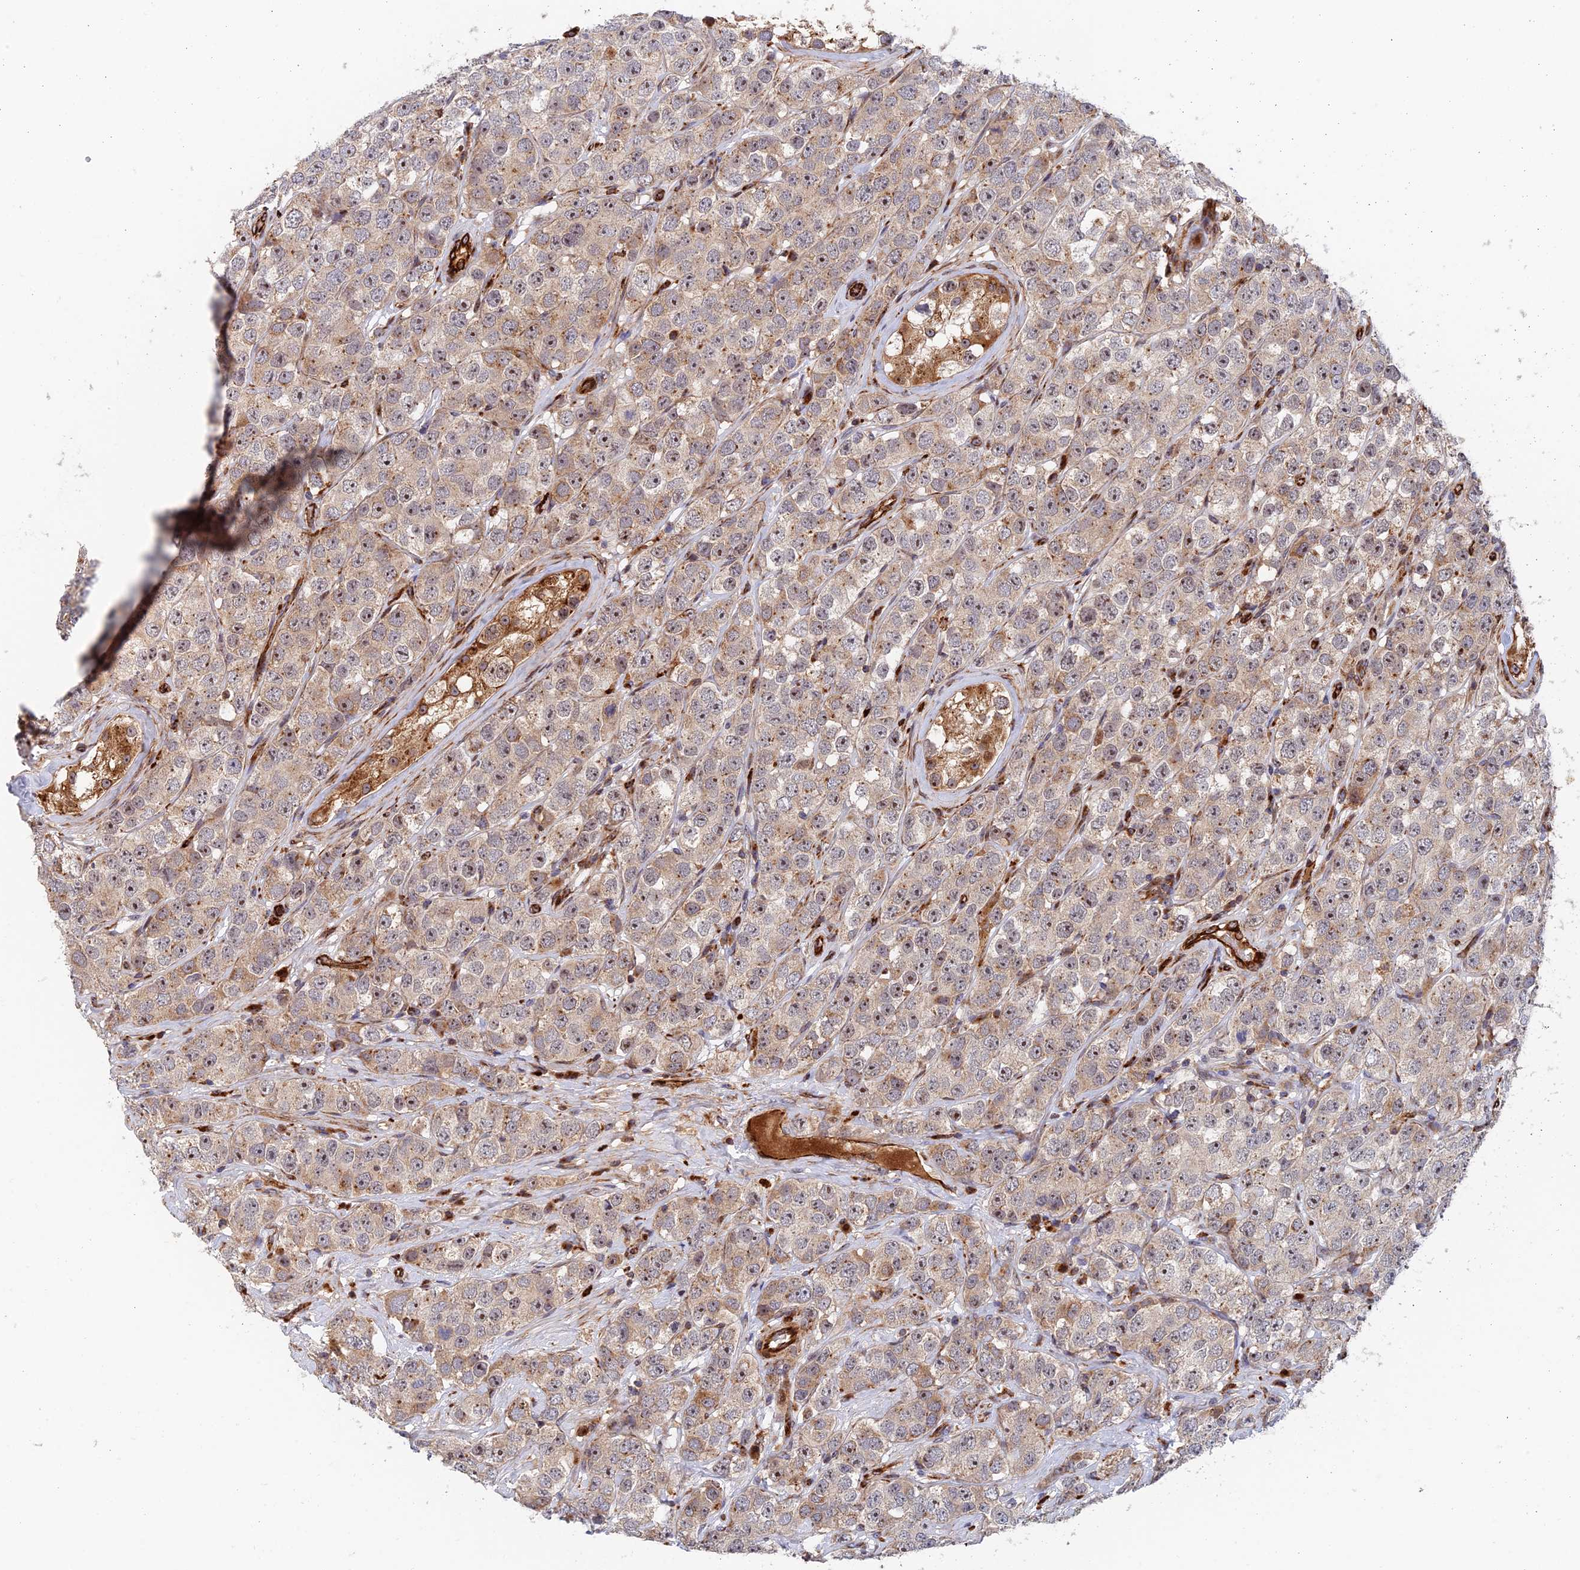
{"staining": {"intensity": "weak", "quantity": "25%-75%", "location": "cytoplasmic/membranous,nuclear"}, "tissue": "testis cancer", "cell_type": "Tumor cells", "image_type": "cancer", "snomed": [{"axis": "morphology", "description": "Seminoma, NOS"}, {"axis": "topography", "description": "Testis"}], "caption": "Weak cytoplasmic/membranous and nuclear staining for a protein is appreciated in about 25%-75% of tumor cells of seminoma (testis) using immunohistochemistry (IHC).", "gene": "PPP2R3C", "patient": {"sex": "male", "age": 28}}